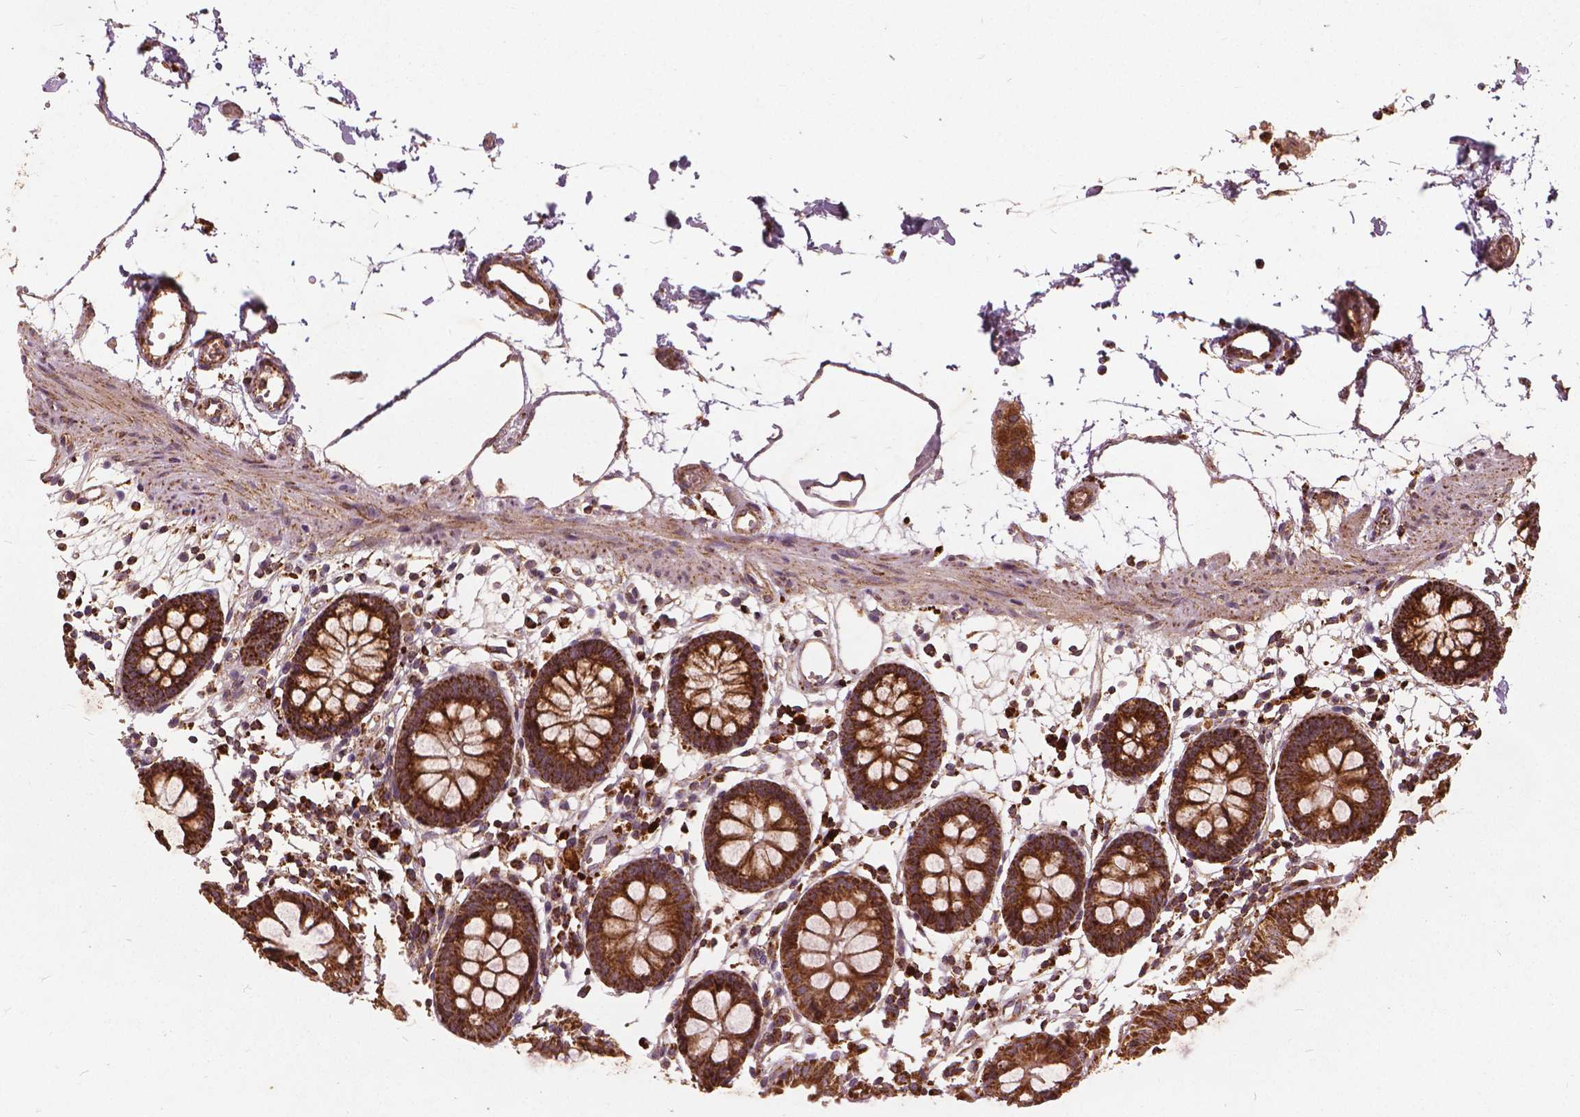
{"staining": {"intensity": "moderate", "quantity": ">75%", "location": "cytoplasmic/membranous"}, "tissue": "colon", "cell_type": "Endothelial cells", "image_type": "normal", "snomed": [{"axis": "morphology", "description": "Normal tissue, NOS"}, {"axis": "topography", "description": "Colon"}], "caption": "Colon was stained to show a protein in brown. There is medium levels of moderate cytoplasmic/membranous staining in about >75% of endothelial cells. (Stains: DAB (3,3'-diaminobenzidine) in brown, nuclei in blue, Microscopy: brightfield microscopy at high magnification).", "gene": "UBXN2A", "patient": {"sex": "female", "age": 84}}